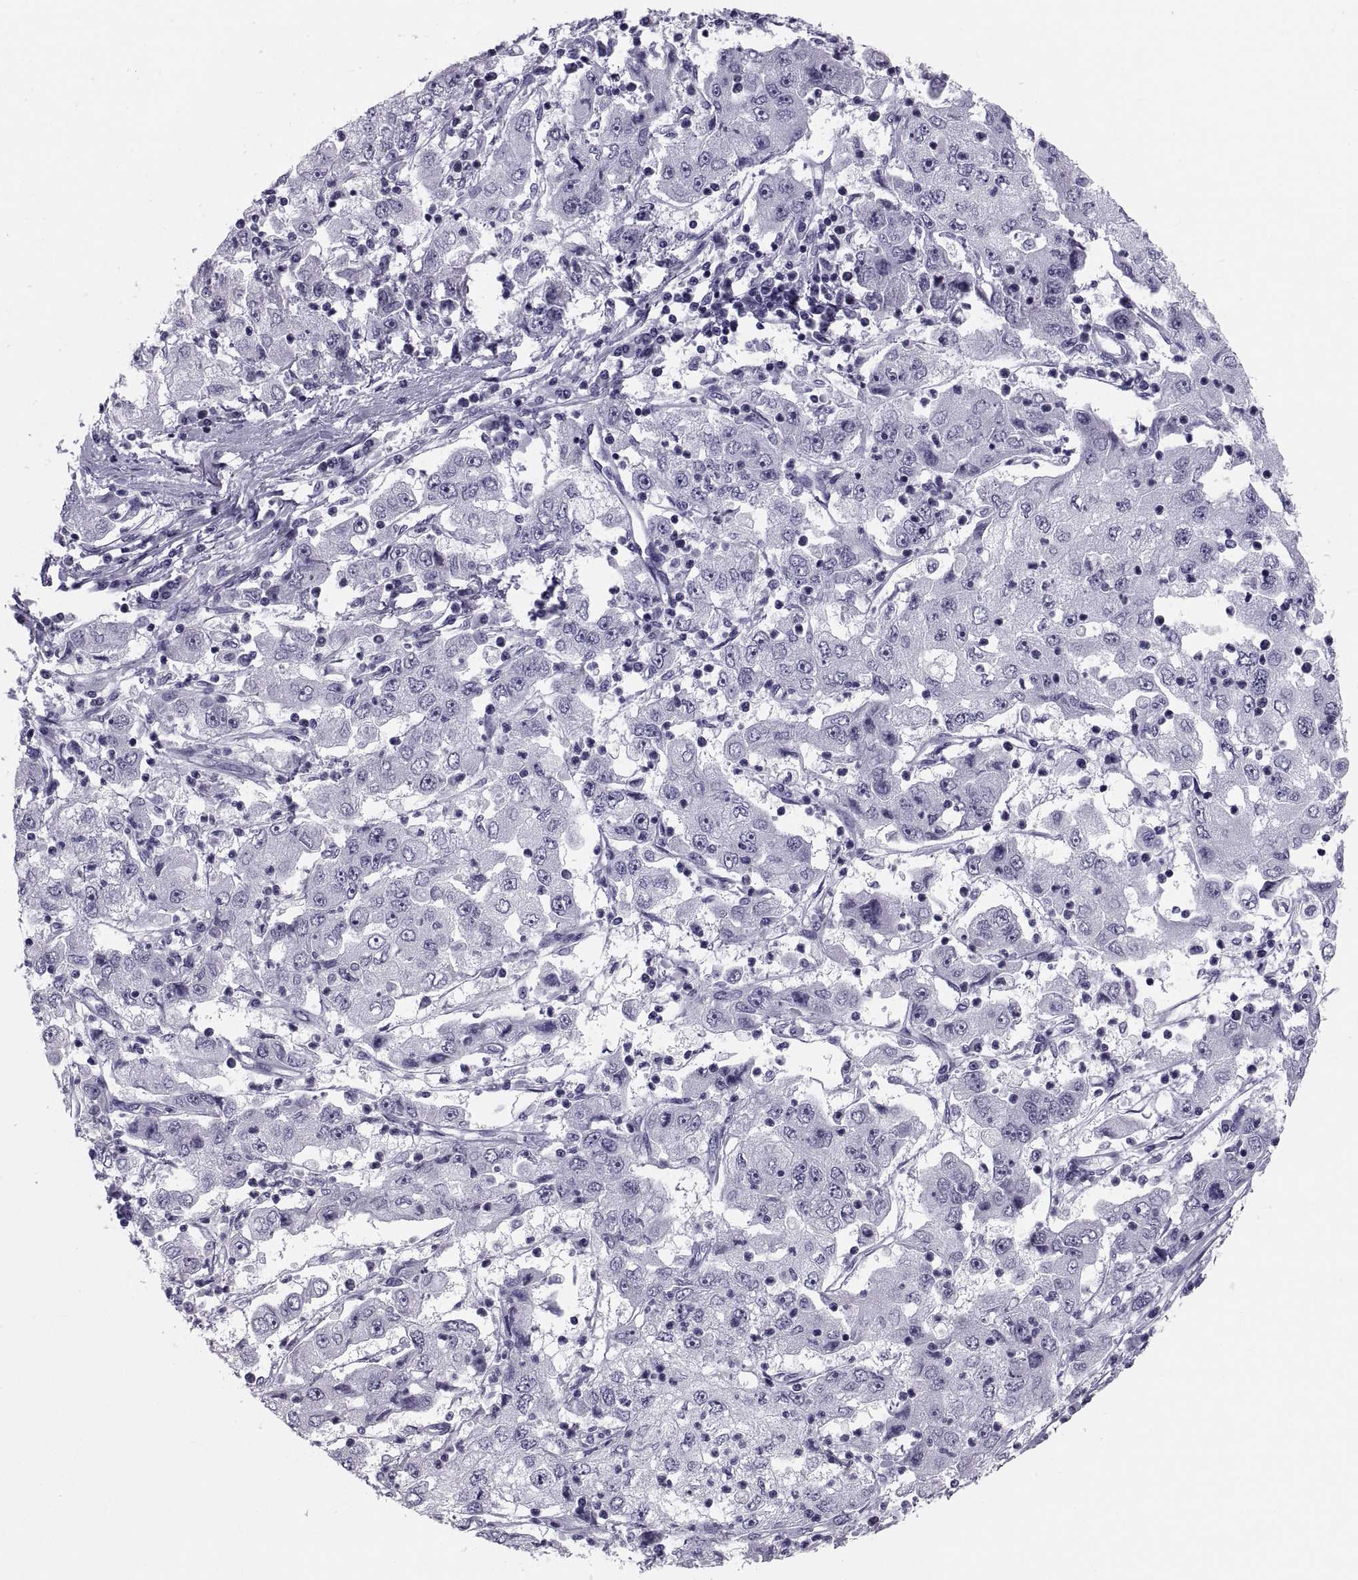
{"staining": {"intensity": "negative", "quantity": "none", "location": "none"}, "tissue": "cervical cancer", "cell_type": "Tumor cells", "image_type": "cancer", "snomed": [{"axis": "morphology", "description": "Squamous cell carcinoma, NOS"}, {"axis": "topography", "description": "Cervix"}], "caption": "The immunohistochemistry (IHC) image has no significant expression in tumor cells of cervical squamous cell carcinoma tissue.", "gene": "CRISP1", "patient": {"sex": "female", "age": 36}}